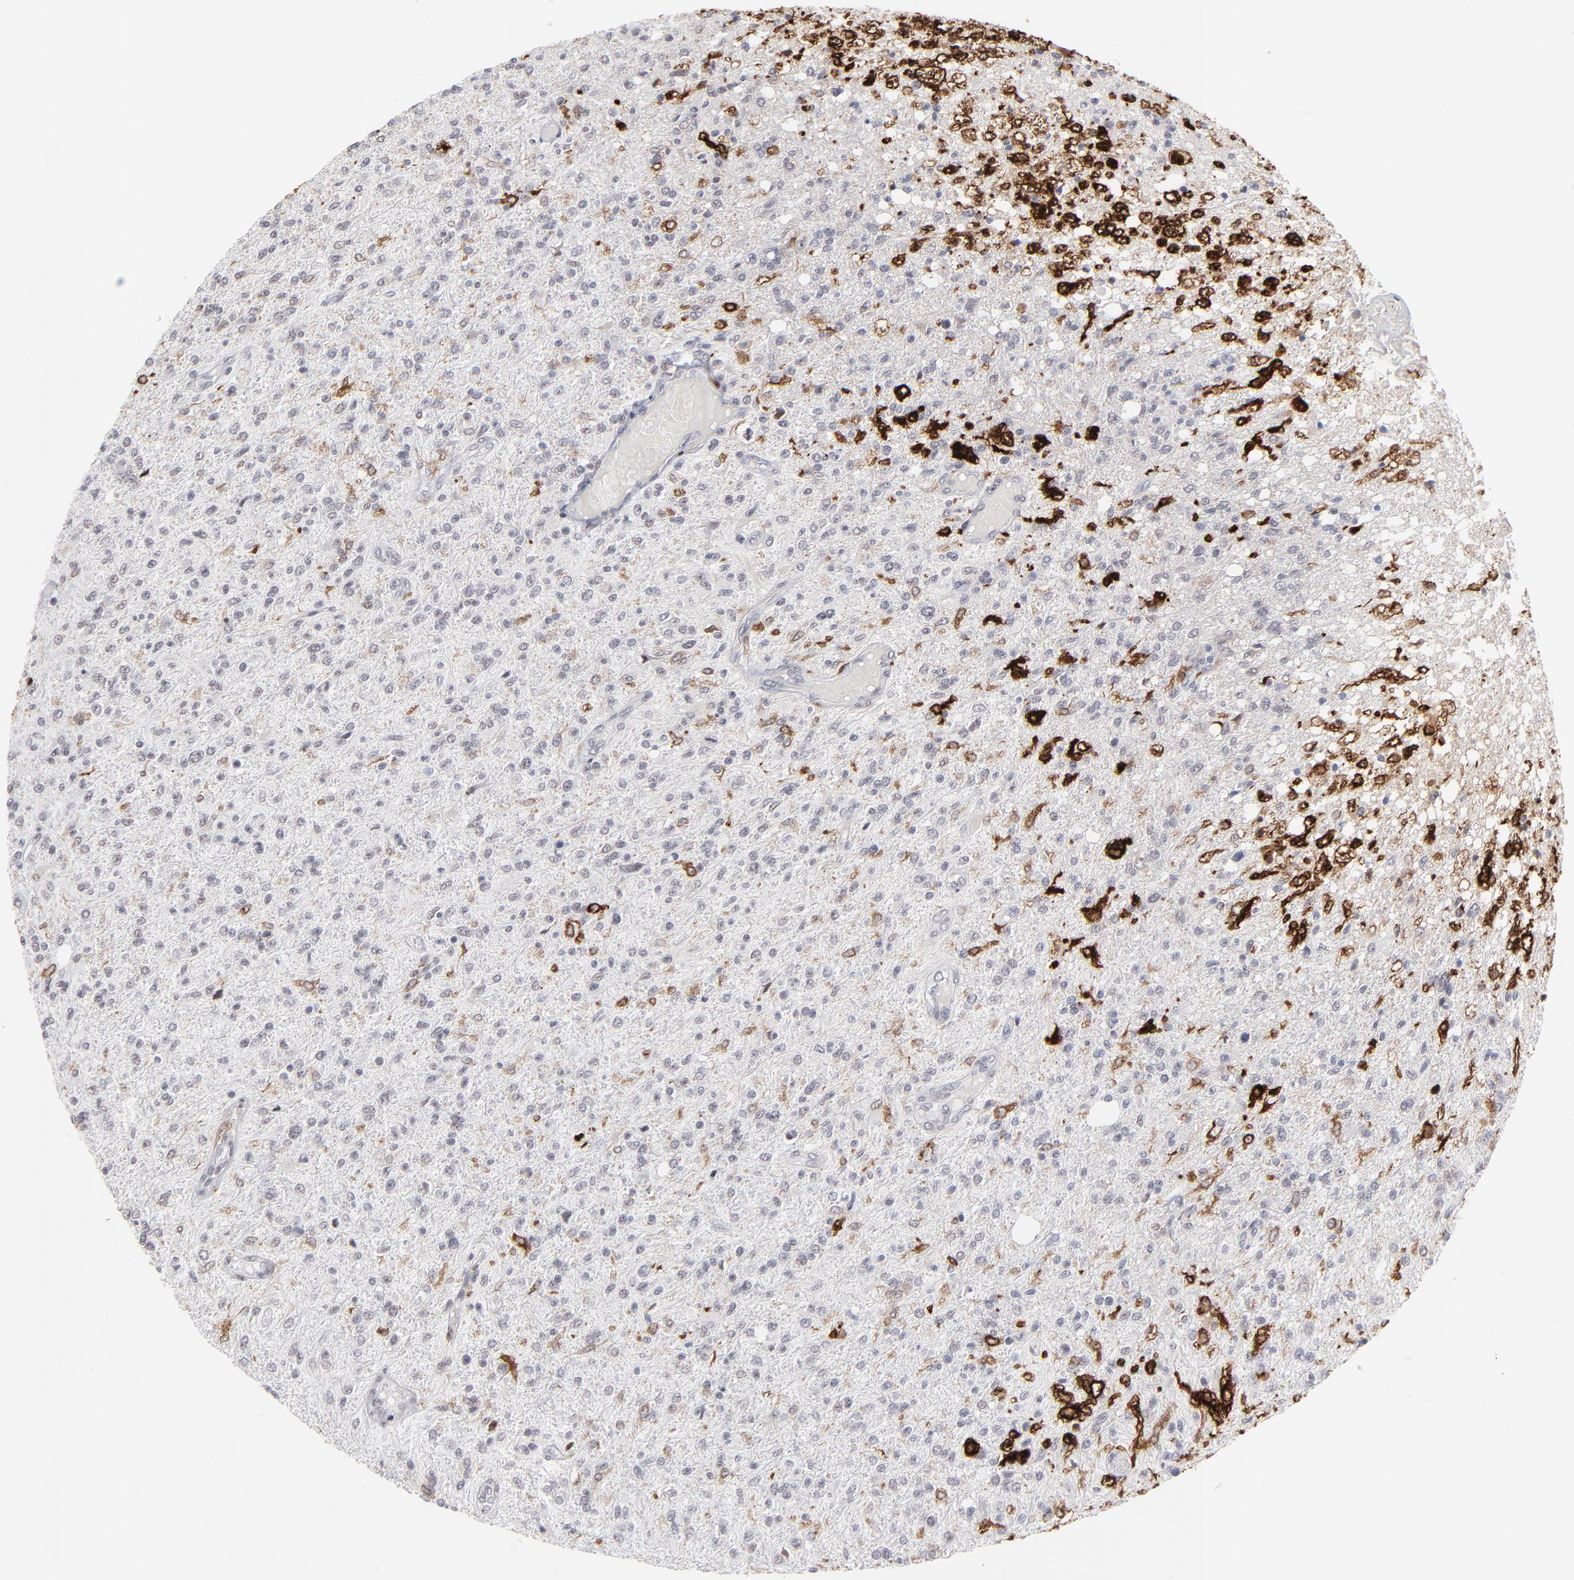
{"staining": {"intensity": "strong", "quantity": "25%-75%", "location": "cytoplasmic/membranous"}, "tissue": "glioma", "cell_type": "Tumor cells", "image_type": "cancer", "snomed": [{"axis": "morphology", "description": "Glioma, malignant, High grade"}, {"axis": "topography", "description": "Cerebral cortex"}], "caption": "A high-resolution photomicrograph shows immunohistochemistry staining of high-grade glioma (malignant), which shows strong cytoplasmic/membranous expression in about 25%-75% of tumor cells. The staining was performed using DAB to visualize the protein expression in brown, while the nuclei were stained in blue with hematoxylin (Magnification: 20x).", "gene": "CCR2", "patient": {"sex": "male", "age": 76}}